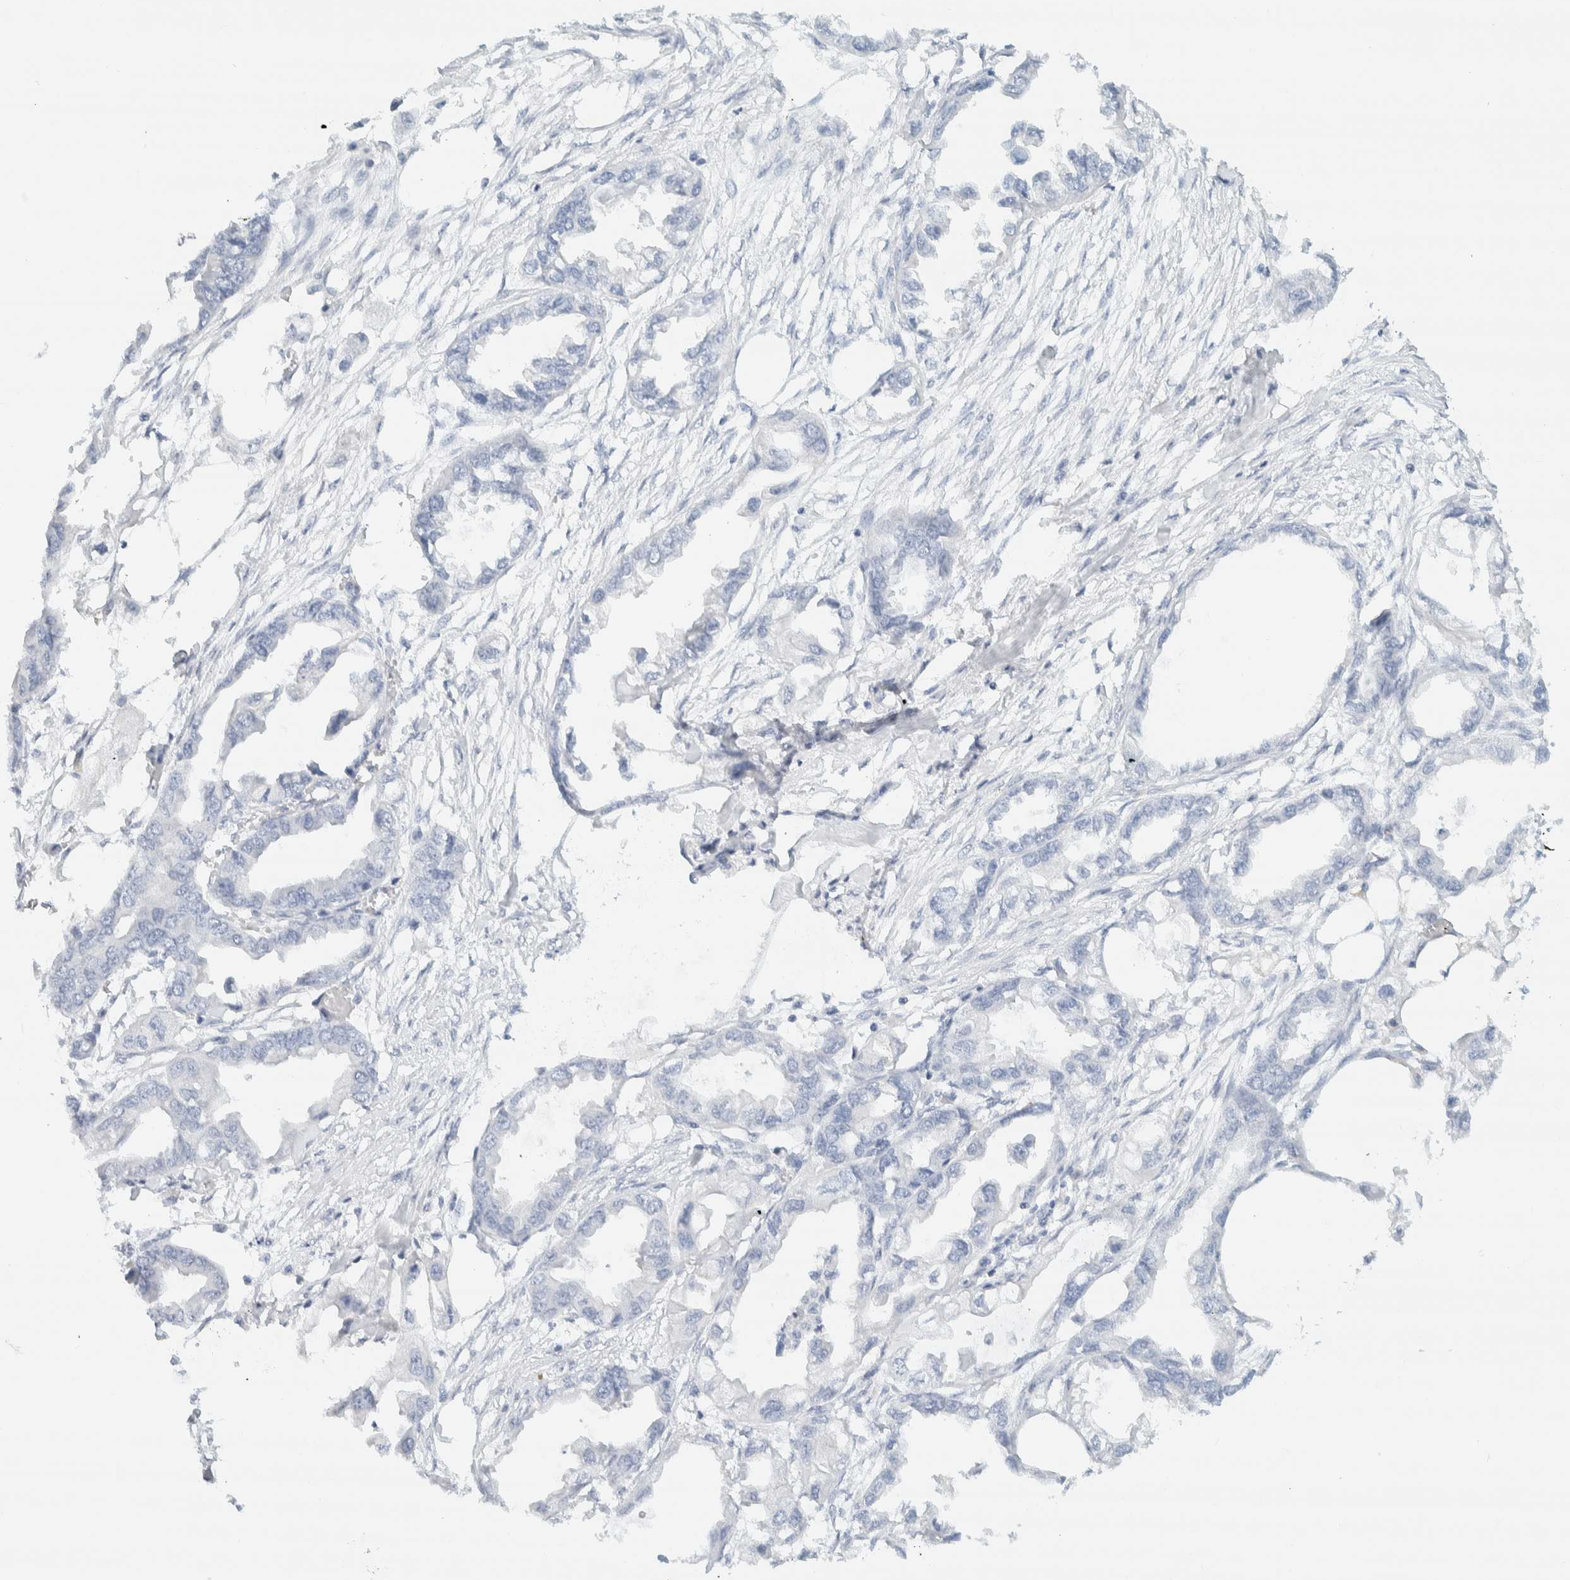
{"staining": {"intensity": "negative", "quantity": "none", "location": "none"}, "tissue": "endometrial cancer", "cell_type": "Tumor cells", "image_type": "cancer", "snomed": [{"axis": "morphology", "description": "Adenocarcinoma, NOS"}, {"axis": "morphology", "description": "Adenocarcinoma, metastatic, NOS"}, {"axis": "topography", "description": "Adipose tissue"}, {"axis": "topography", "description": "Endometrium"}], "caption": "DAB (3,3'-diaminobenzidine) immunohistochemical staining of human metastatic adenocarcinoma (endometrial) exhibits no significant positivity in tumor cells.", "gene": "ALOX12B", "patient": {"sex": "female", "age": 67}}